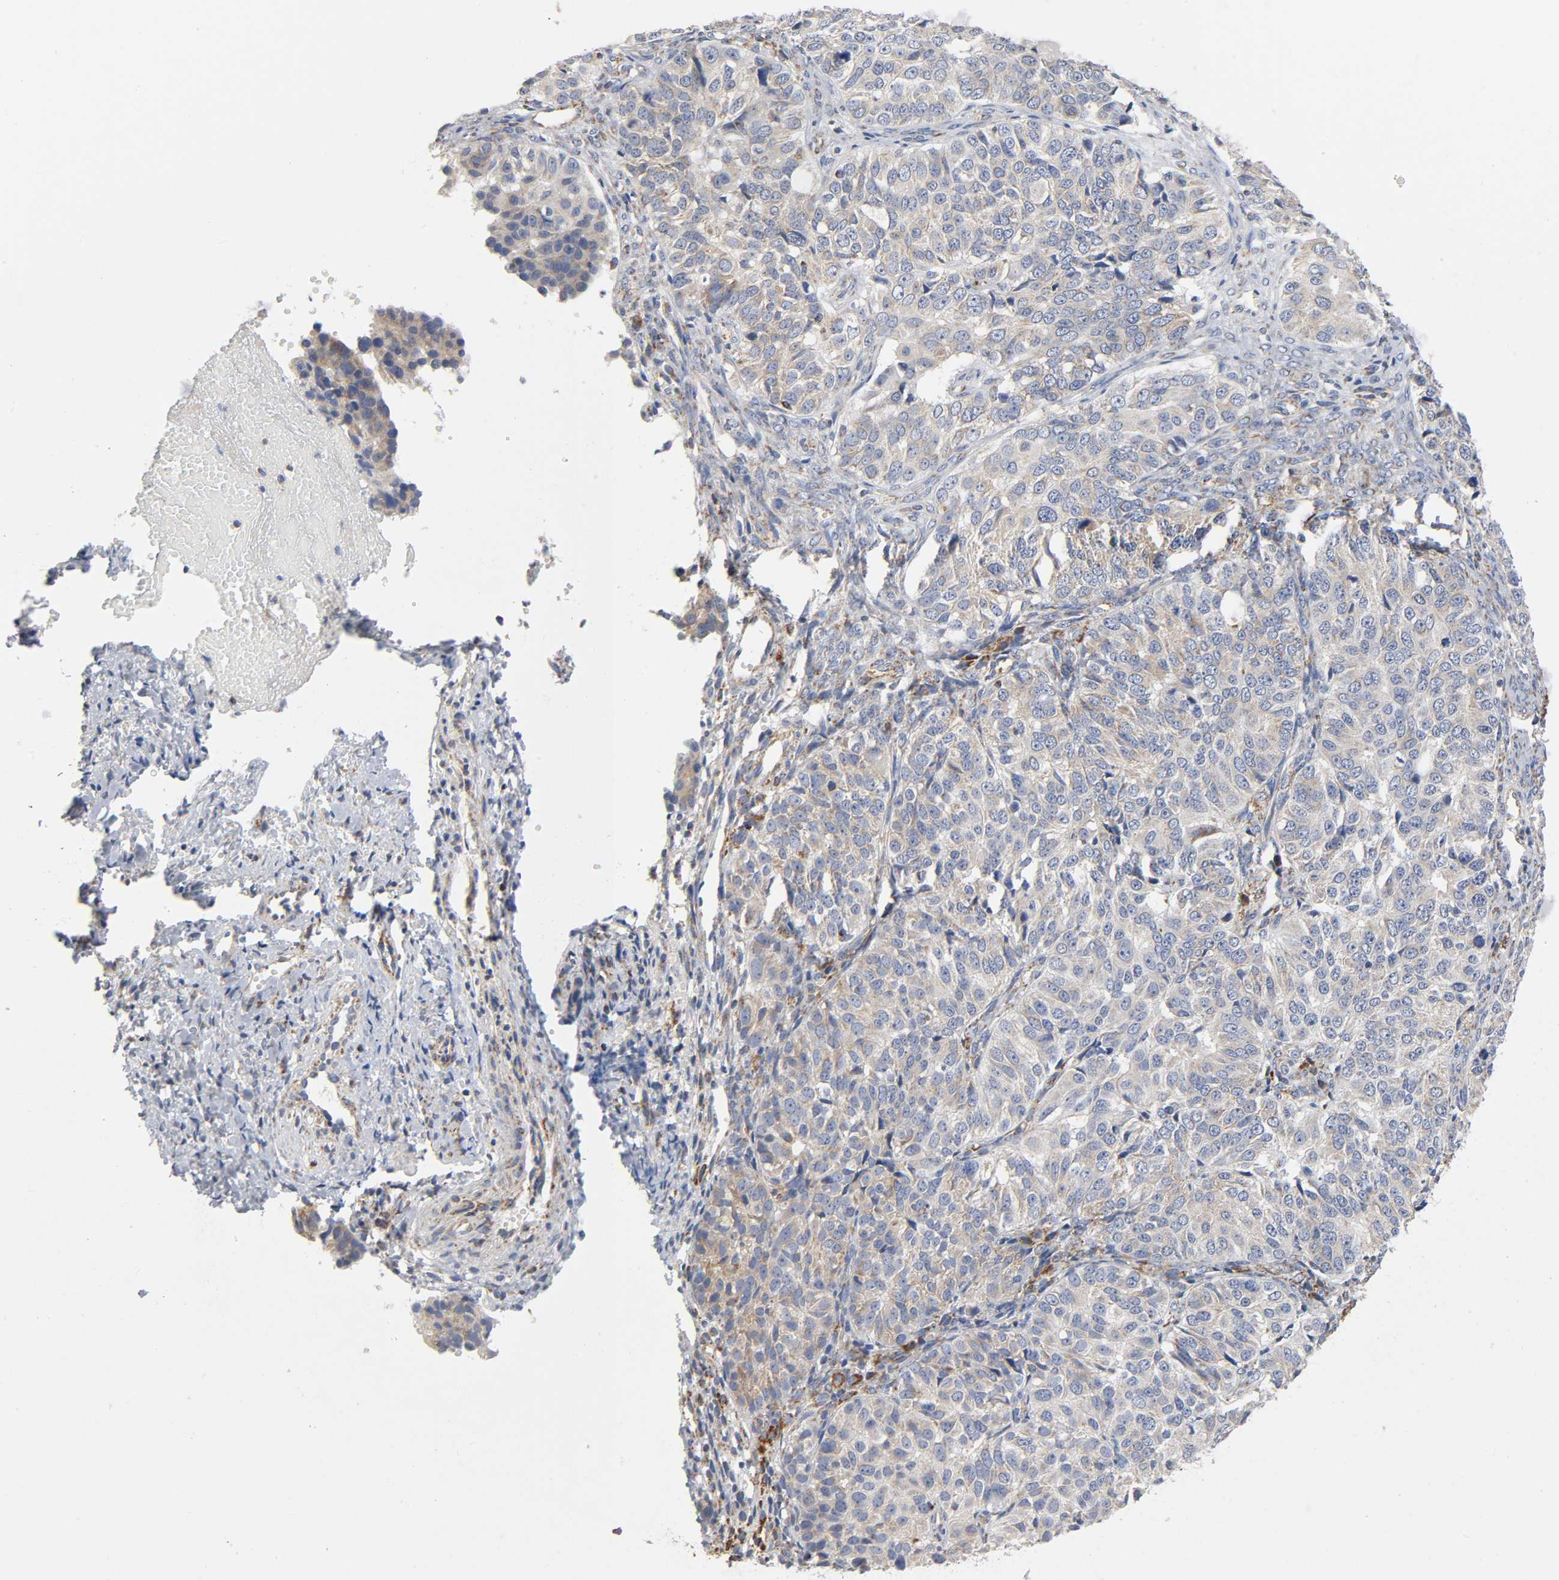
{"staining": {"intensity": "weak", "quantity": "<25%", "location": "cytoplasmic/membranous"}, "tissue": "ovarian cancer", "cell_type": "Tumor cells", "image_type": "cancer", "snomed": [{"axis": "morphology", "description": "Carcinoma, endometroid"}, {"axis": "topography", "description": "Ovary"}], "caption": "The histopathology image exhibits no staining of tumor cells in endometroid carcinoma (ovarian). The staining was performed using DAB (3,3'-diaminobenzidine) to visualize the protein expression in brown, while the nuclei were stained in blue with hematoxylin (Magnification: 20x).", "gene": "BAK1", "patient": {"sex": "female", "age": 51}}